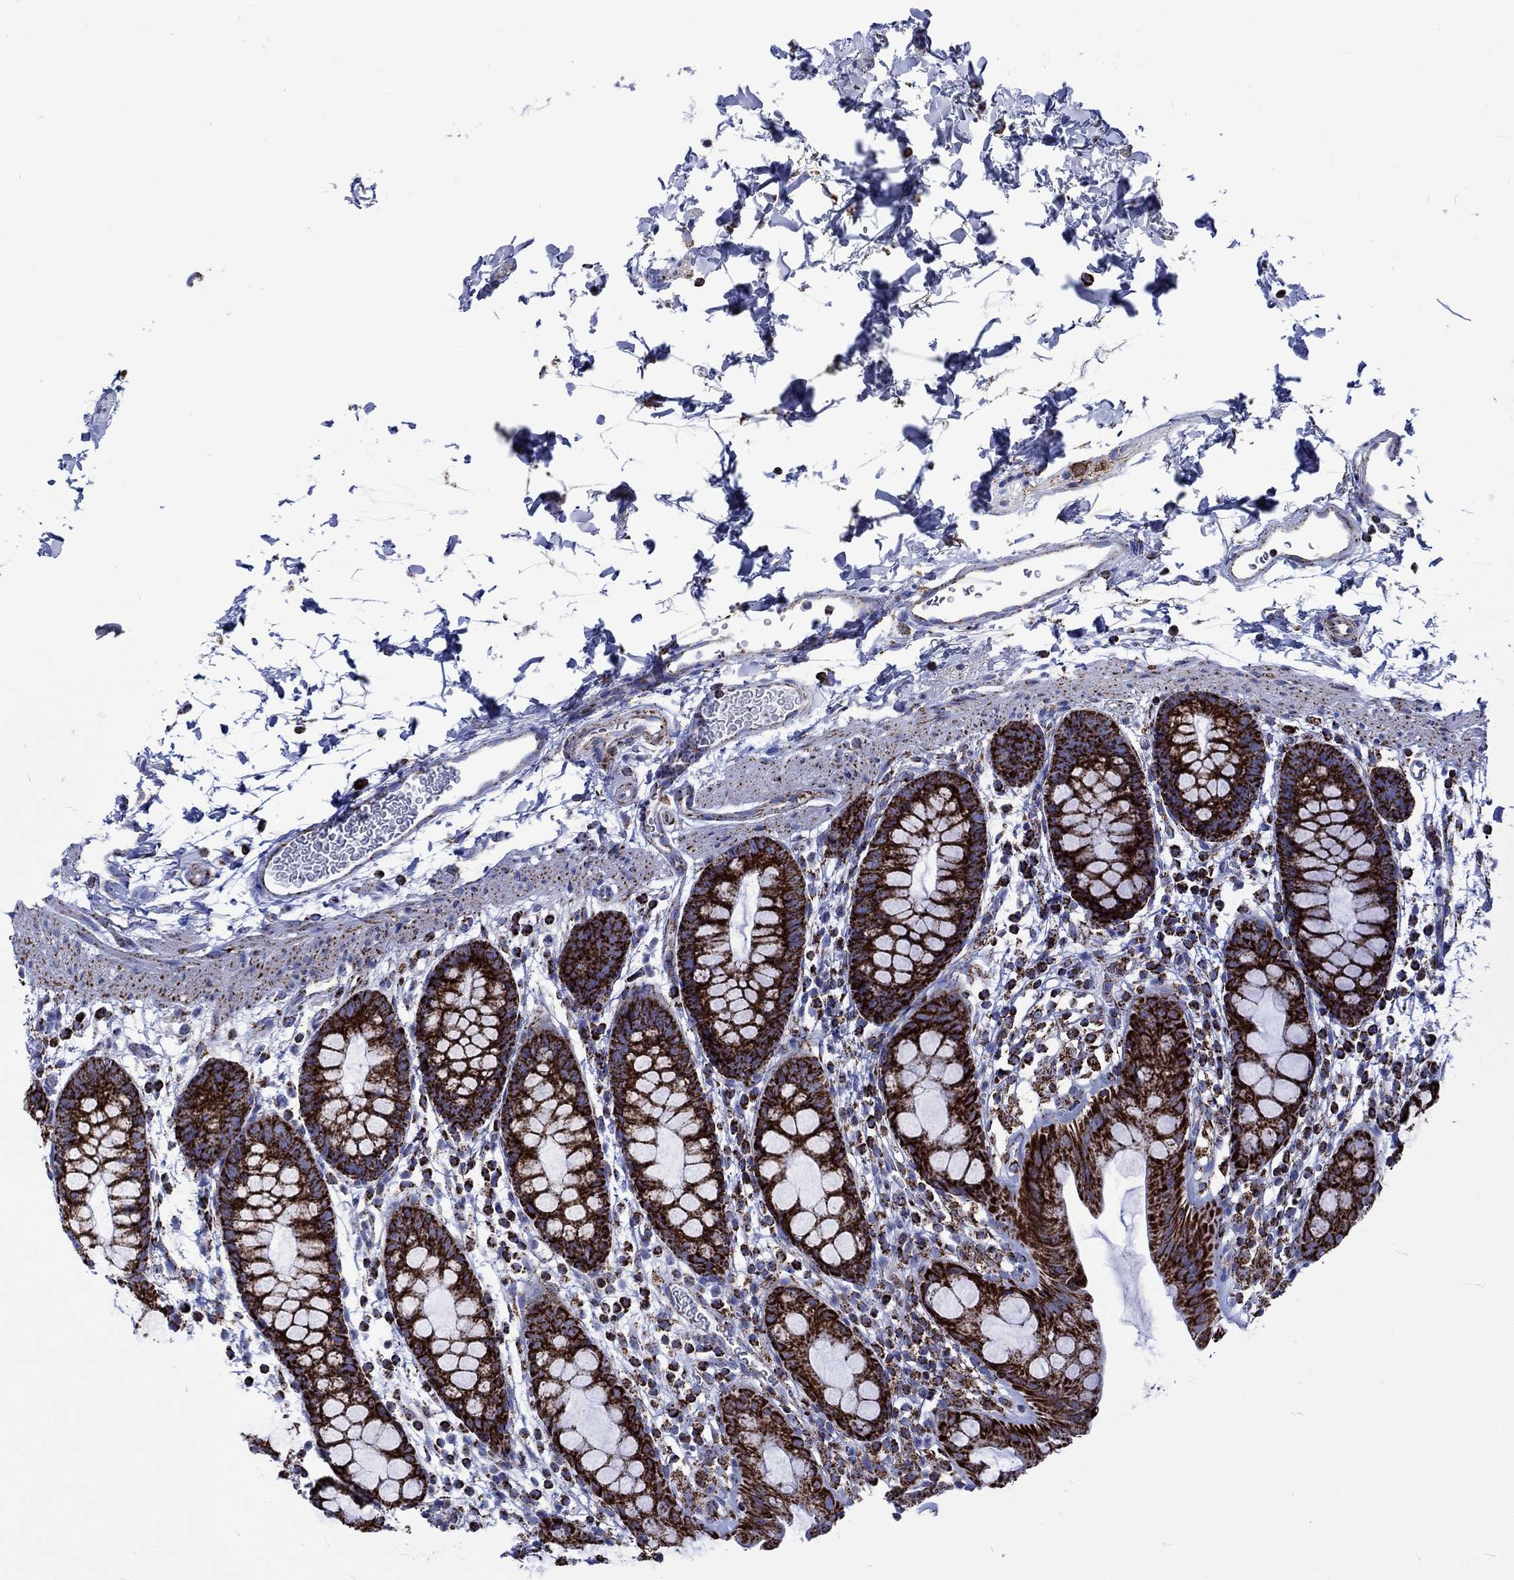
{"staining": {"intensity": "strong", "quantity": ">75%", "location": "cytoplasmic/membranous"}, "tissue": "rectum", "cell_type": "Glandular cells", "image_type": "normal", "snomed": [{"axis": "morphology", "description": "Normal tissue, NOS"}, {"axis": "topography", "description": "Rectum"}], "caption": "This is an image of IHC staining of benign rectum, which shows strong positivity in the cytoplasmic/membranous of glandular cells.", "gene": "RCE1", "patient": {"sex": "male", "age": 57}}